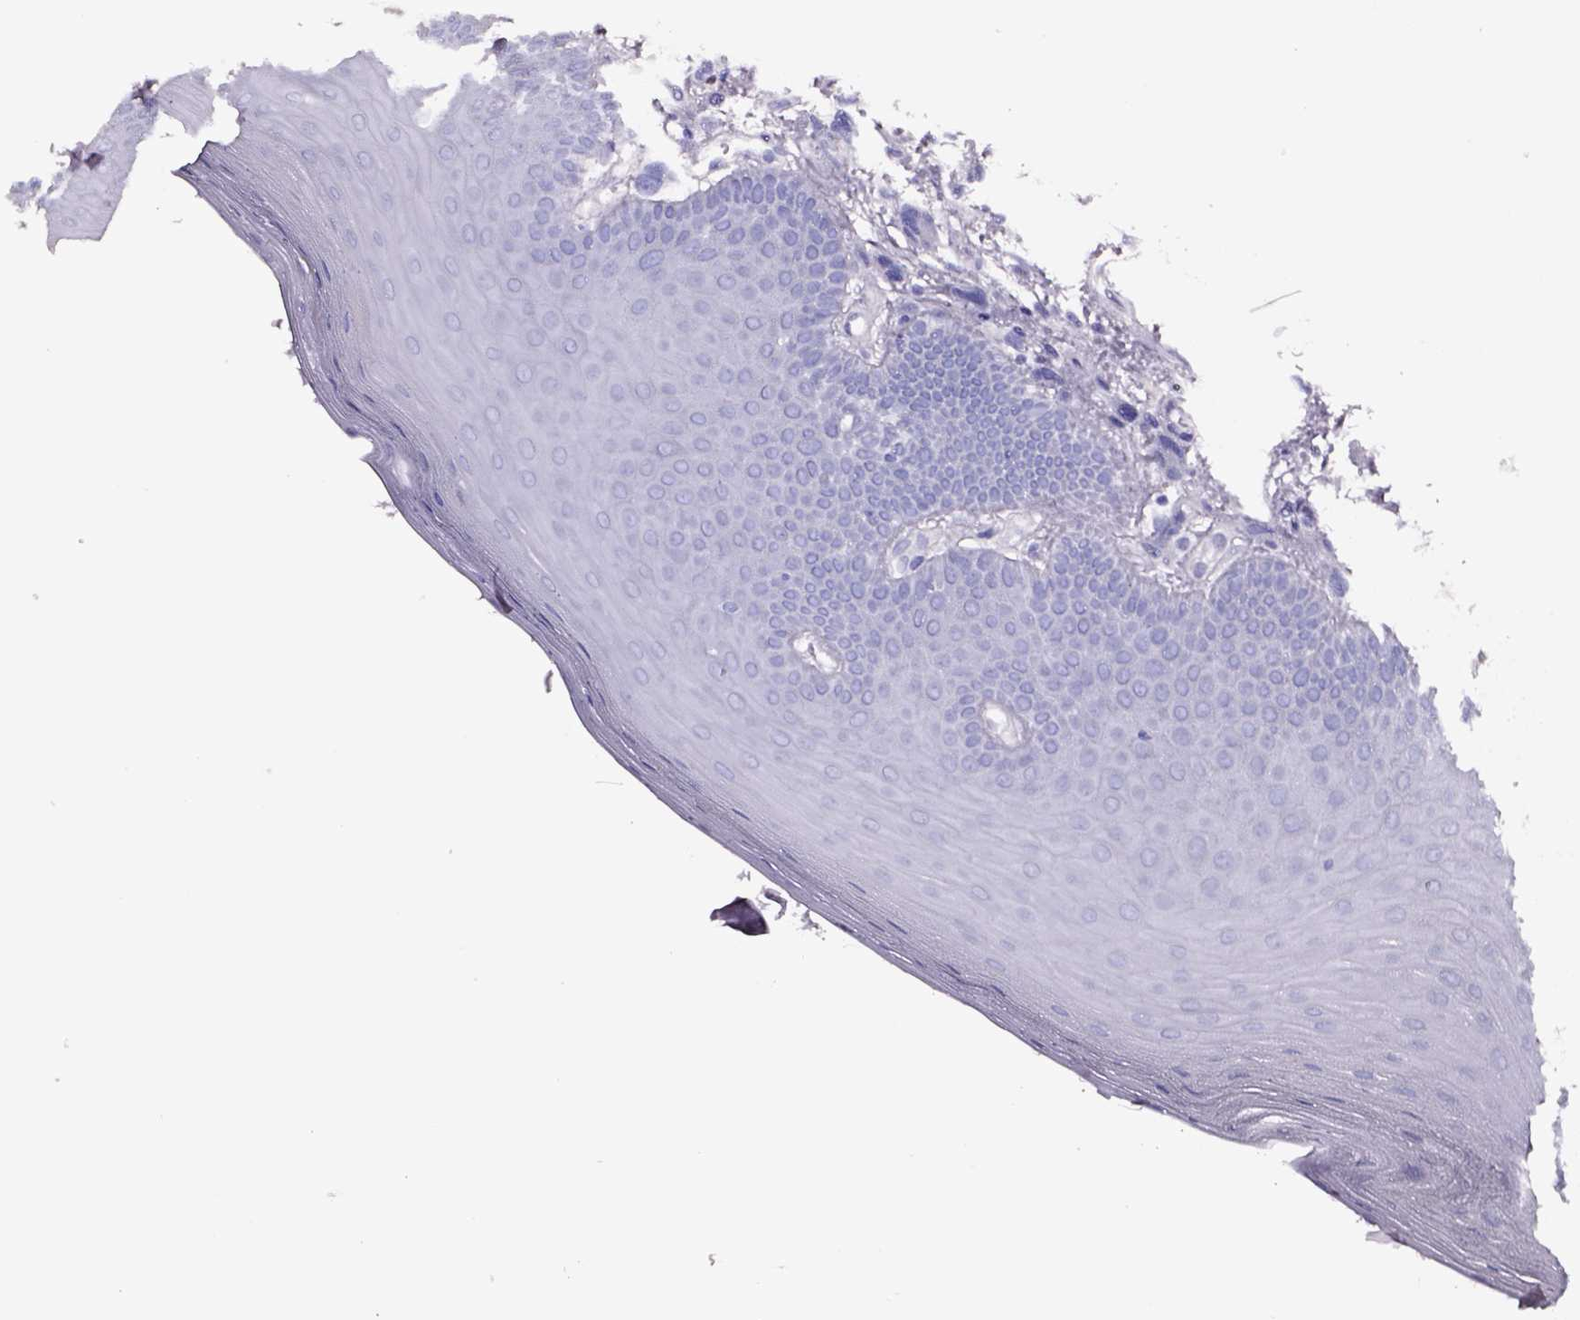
{"staining": {"intensity": "negative", "quantity": "none", "location": "none"}, "tissue": "oral mucosa", "cell_type": "Squamous epithelial cells", "image_type": "normal", "snomed": [{"axis": "morphology", "description": "Normal tissue, NOS"}, {"axis": "morphology", "description": "Normal morphology"}, {"axis": "topography", "description": "Oral tissue"}], "caption": "DAB immunohistochemical staining of normal oral mucosa displays no significant positivity in squamous epithelial cells.", "gene": "DPEP1", "patient": {"sex": "female", "age": 76}}